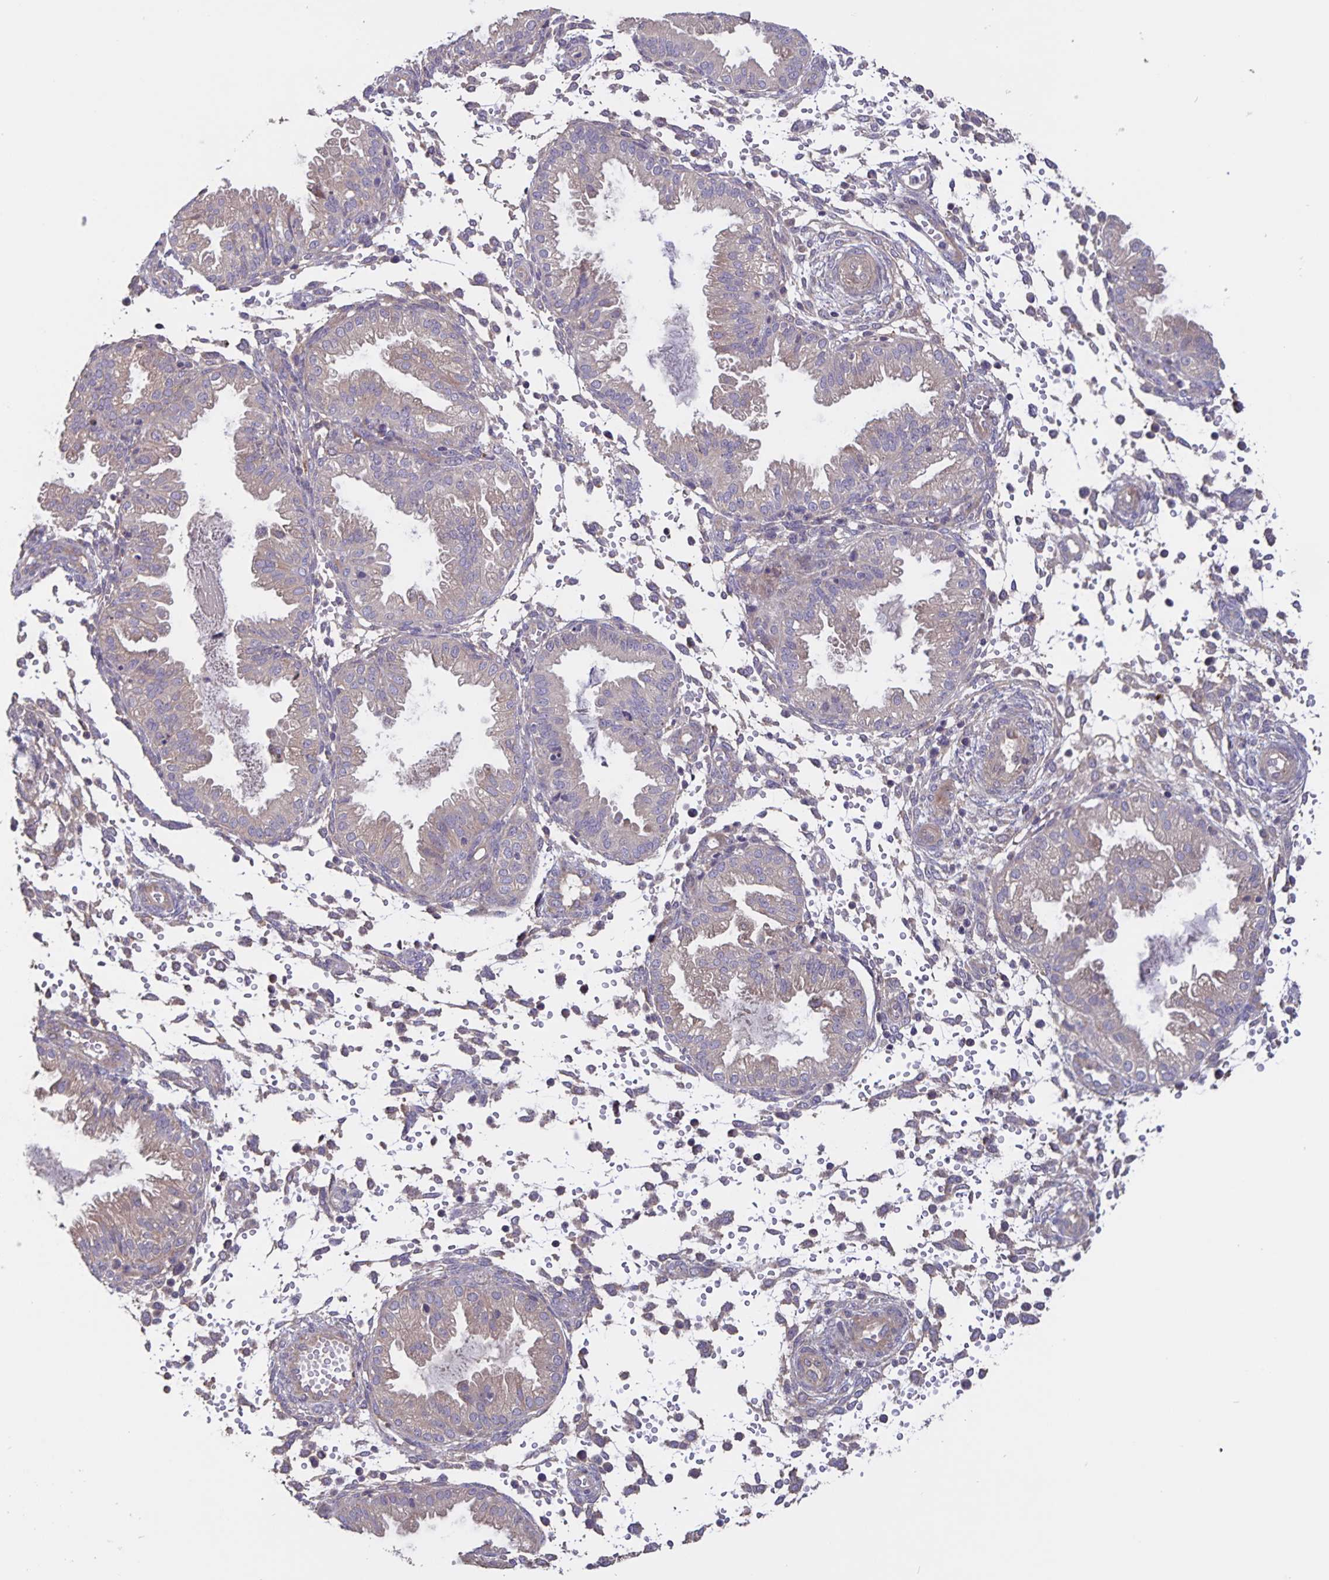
{"staining": {"intensity": "weak", "quantity": "25%-75%", "location": "cytoplasmic/membranous"}, "tissue": "endometrium", "cell_type": "Cells in endometrial stroma", "image_type": "normal", "snomed": [{"axis": "morphology", "description": "Normal tissue, NOS"}, {"axis": "topography", "description": "Endometrium"}], "caption": "Cells in endometrial stroma reveal low levels of weak cytoplasmic/membranous positivity in about 25%-75% of cells in normal endometrium. The protein of interest is stained brown, and the nuclei are stained in blue (DAB (3,3'-diaminobenzidine) IHC with brightfield microscopy, high magnification).", "gene": "FBXL16", "patient": {"sex": "female", "age": 33}}